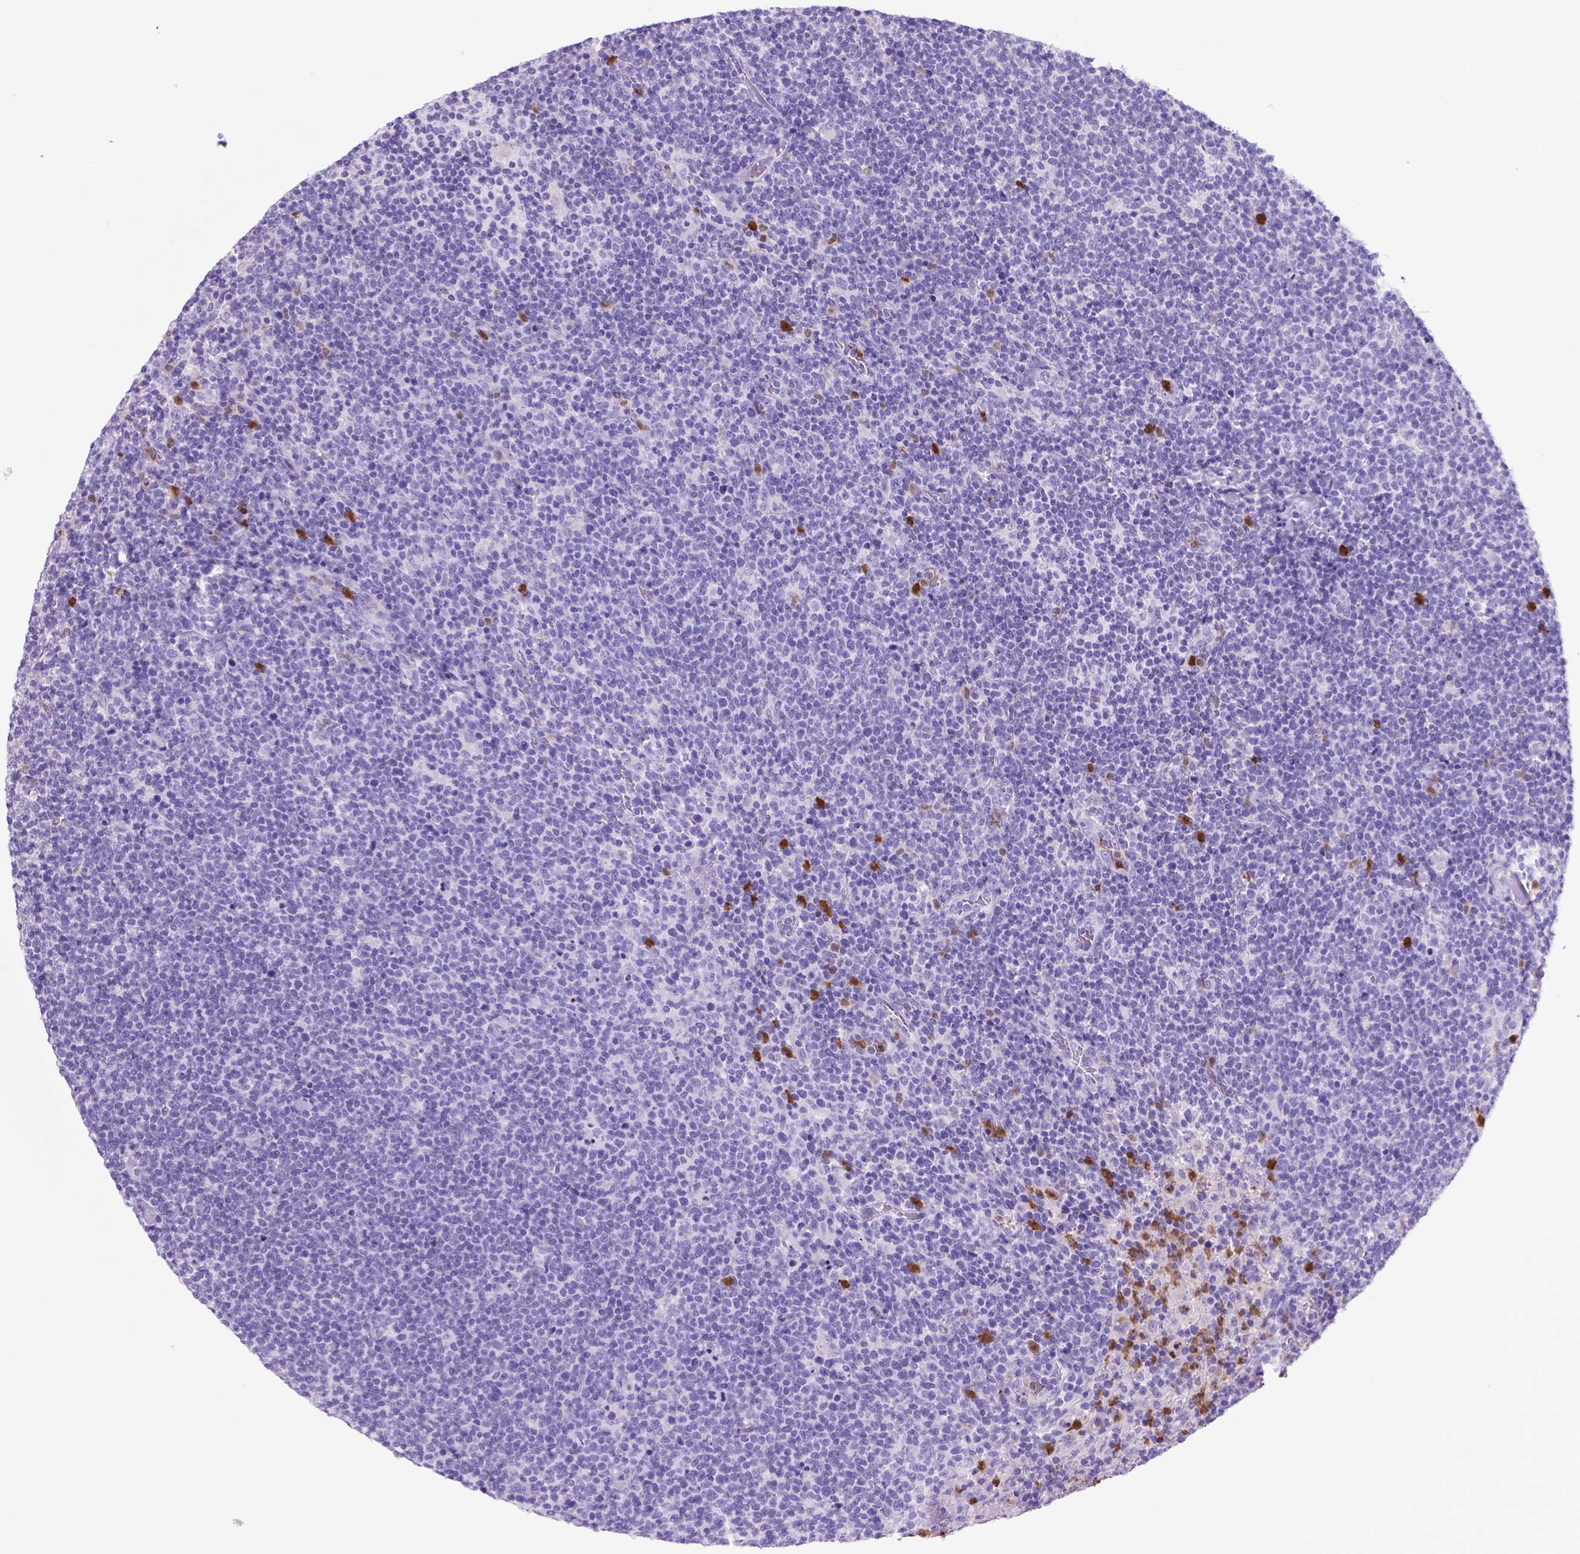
{"staining": {"intensity": "negative", "quantity": "none", "location": "none"}, "tissue": "lymphoma", "cell_type": "Tumor cells", "image_type": "cancer", "snomed": [{"axis": "morphology", "description": "Malignant lymphoma, non-Hodgkin's type, High grade"}, {"axis": "topography", "description": "Lymph node"}], "caption": "Immunohistochemistry of lymphoma reveals no staining in tumor cells.", "gene": "LZTR1", "patient": {"sex": "male", "age": 61}}